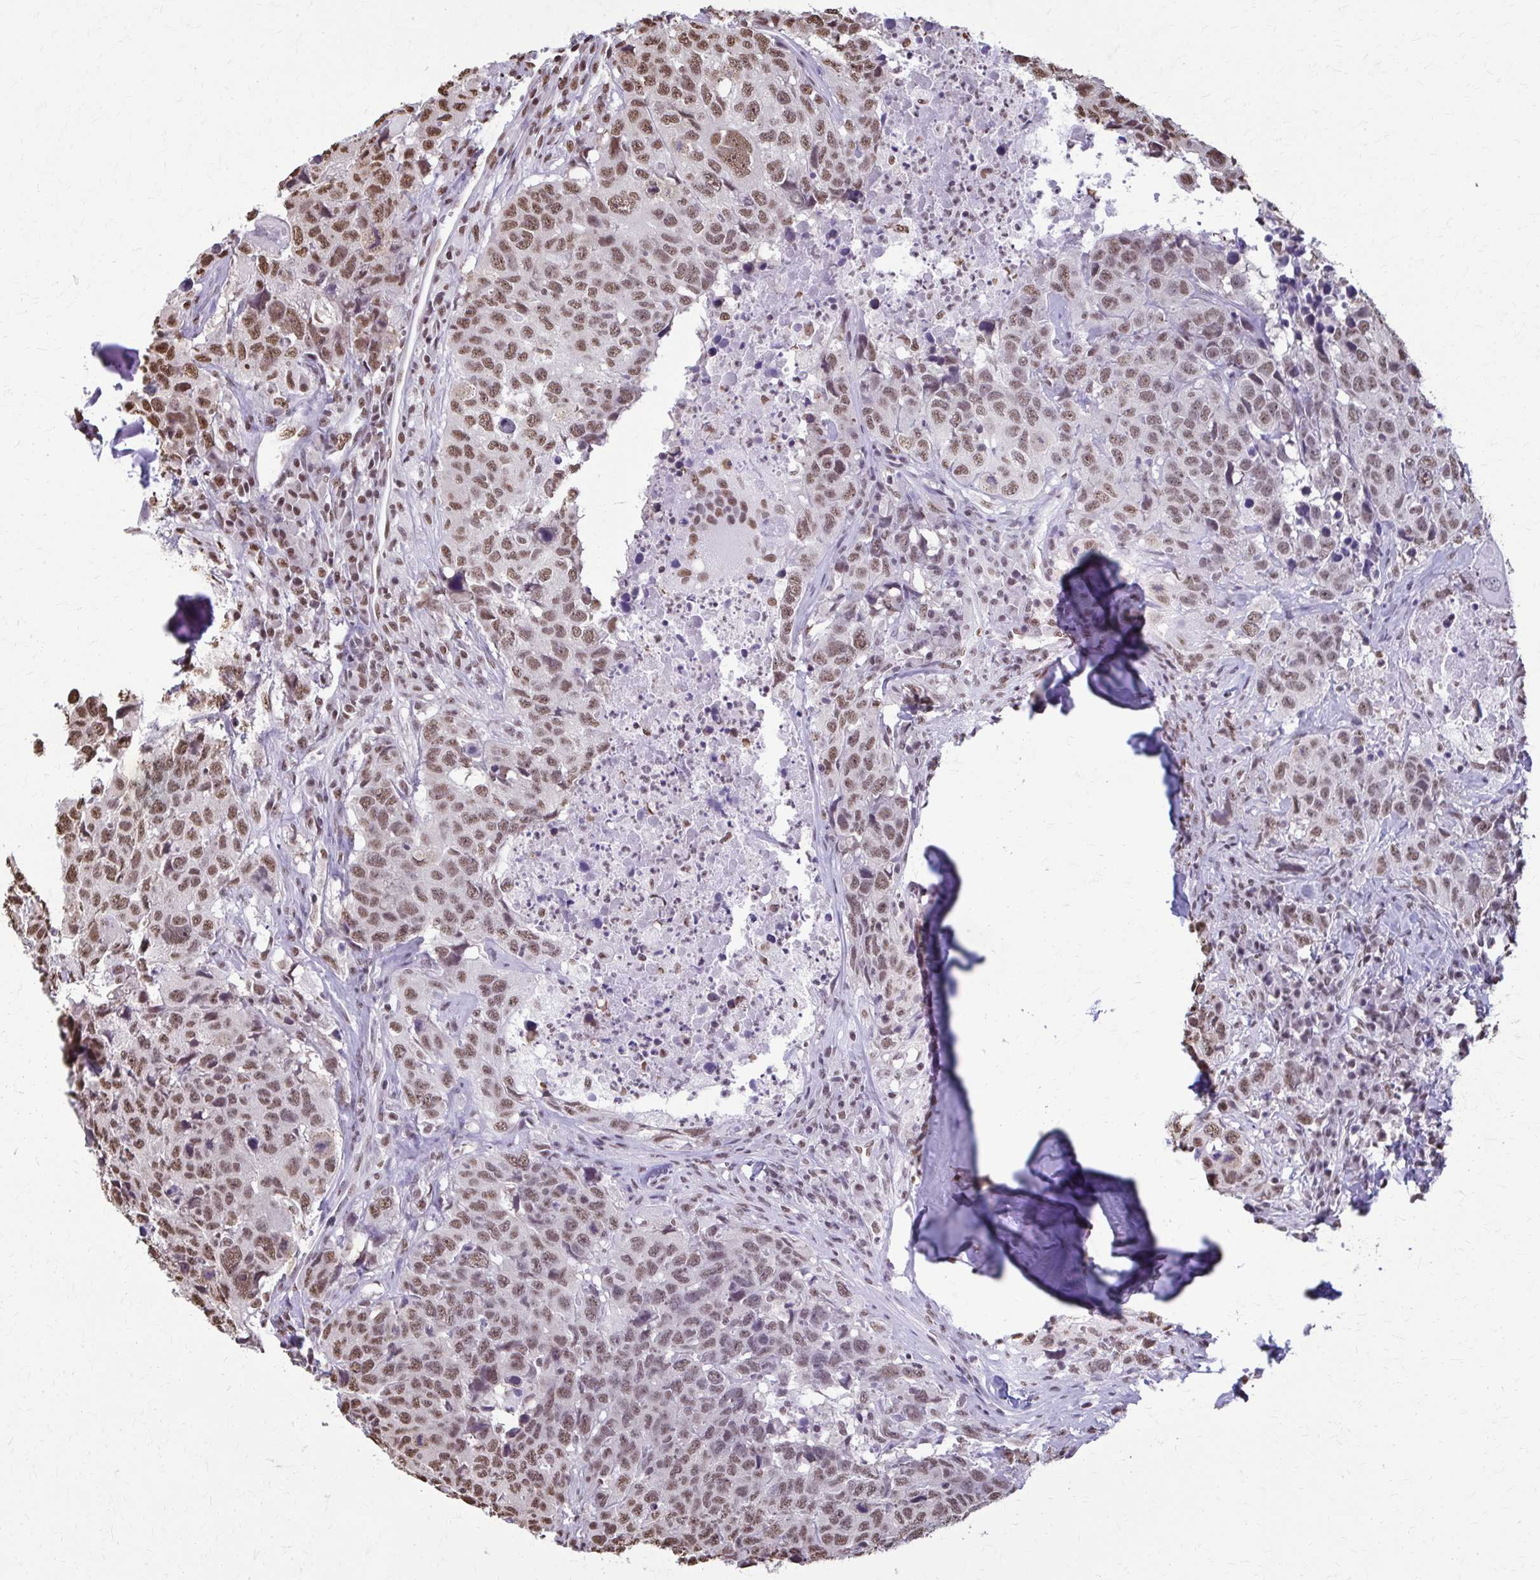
{"staining": {"intensity": "moderate", "quantity": ">75%", "location": "nuclear"}, "tissue": "head and neck cancer", "cell_type": "Tumor cells", "image_type": "cancer", "snomed": [{"axis": "morphology", "description": "Normal tissue, NOS"}, {"axis": "morphology", "description": "Squamous cell carcinoma, NOS"}, {"axis": "topography", "description": "Skeletal muscle"}, {"axis": "topography", "description": "Vascular tissue"}, {"axis": "topography", "description": "Peripheral nerve tissue"}, {"axis": "topography", "description": "Head-Neck"}], "caption": "Immunohistochemical staining of human head and neck cancer shows moderate nuclear protein staining in about >75% of tumor cells. (DAB IHC with brightfield microscopy, high magnification).", "gene": "SNRPA", "patient": {"sex": "male", "age": 66}}